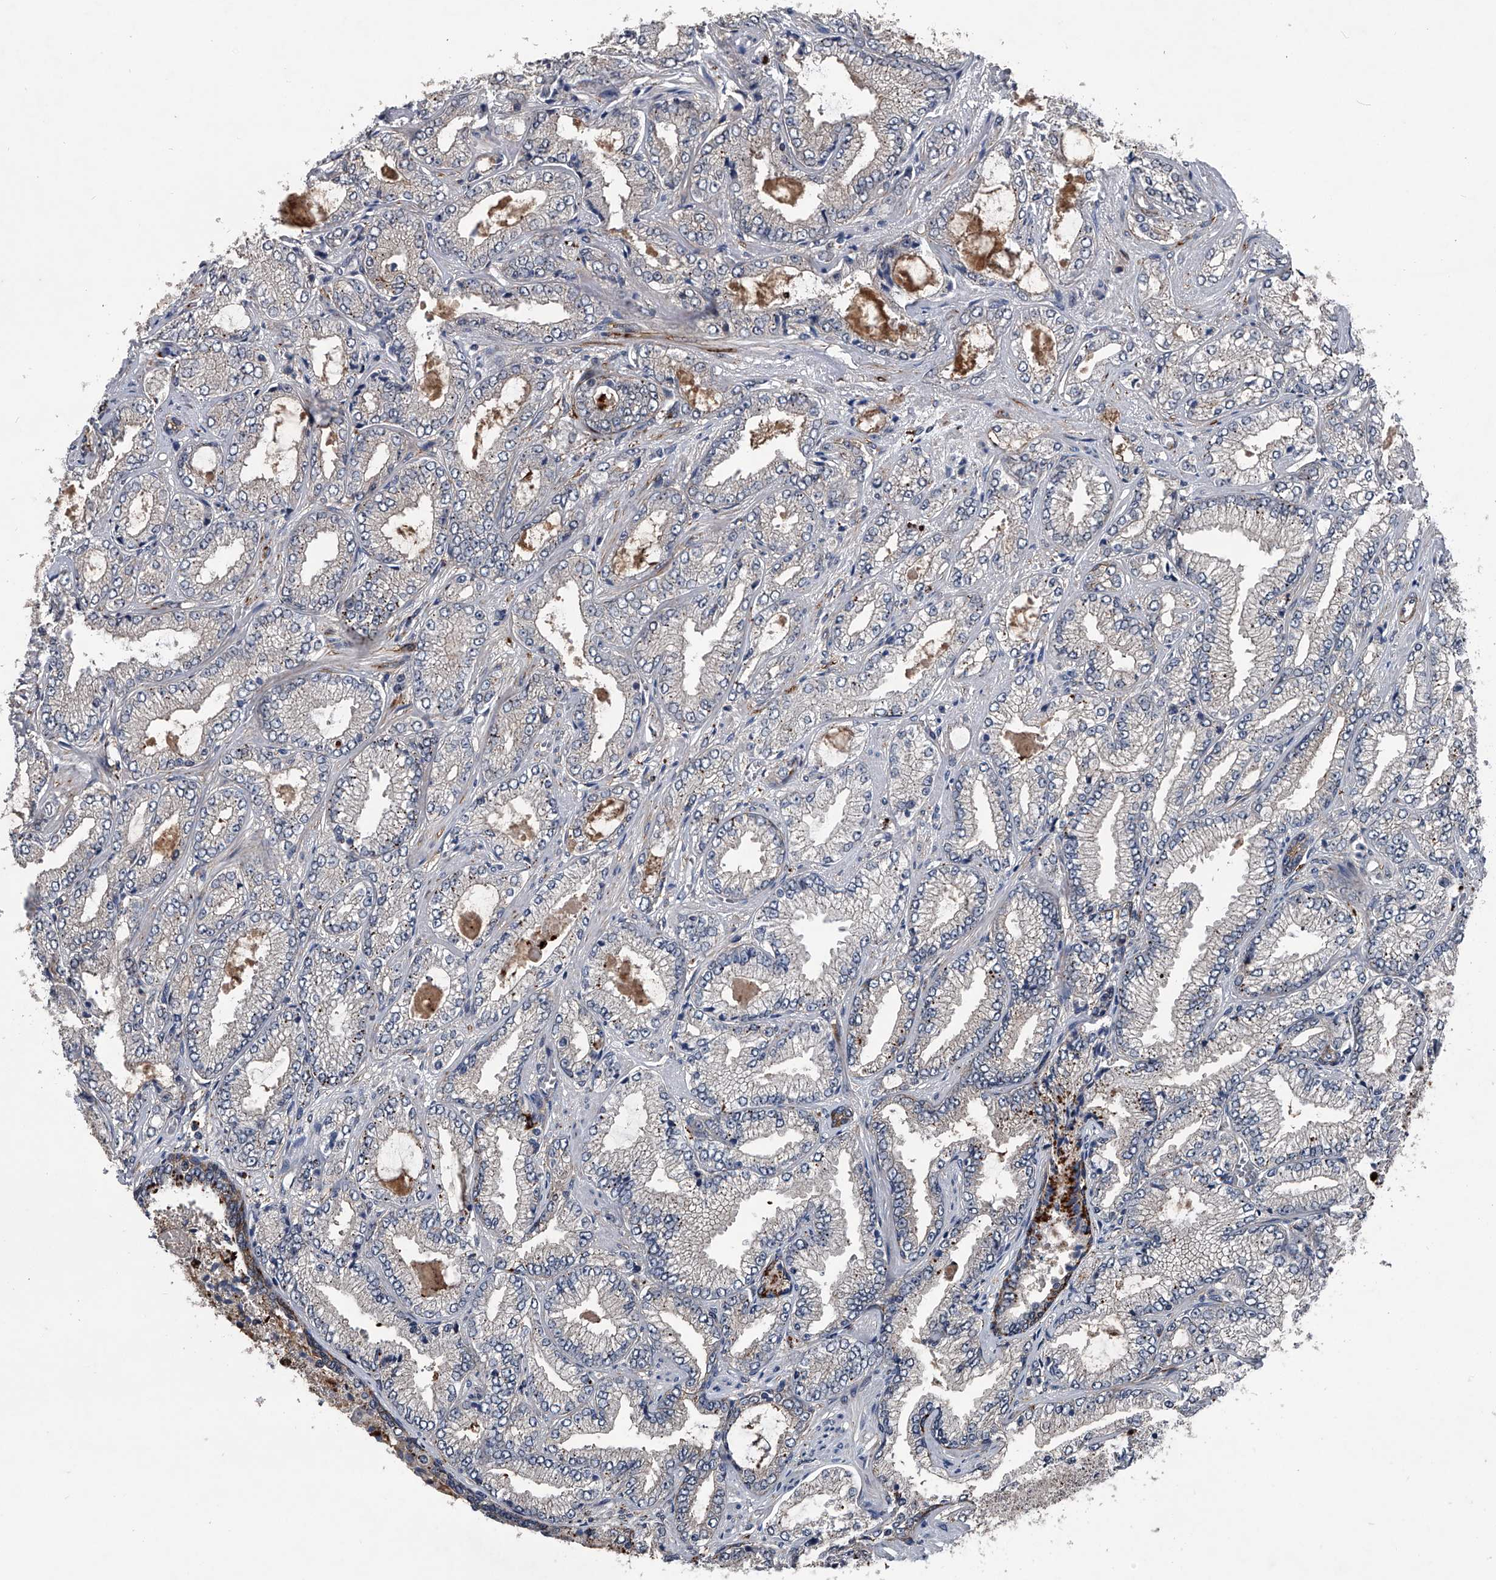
{"staining": {"intensity": "weak", "quantity": "<25%", "location": "cytoplasmic/membranous"}, "tissue": "prostate cancer", "cell_type": "Tumor cells", "image_type": "cancer", "snomed": [{"axis": "morphology", "description": "Adenocarcinoma, High grade"}, {"axis": "topography", "description": "Prostate"}], "caption": "DAB immunohistochemical staining of adenocarcinoma (high-grade) (prostate) demonstrates no significant expression in tumor cells.", "gene": "MAPKAP1", "patient": {"sex": "male", "age": 71}}